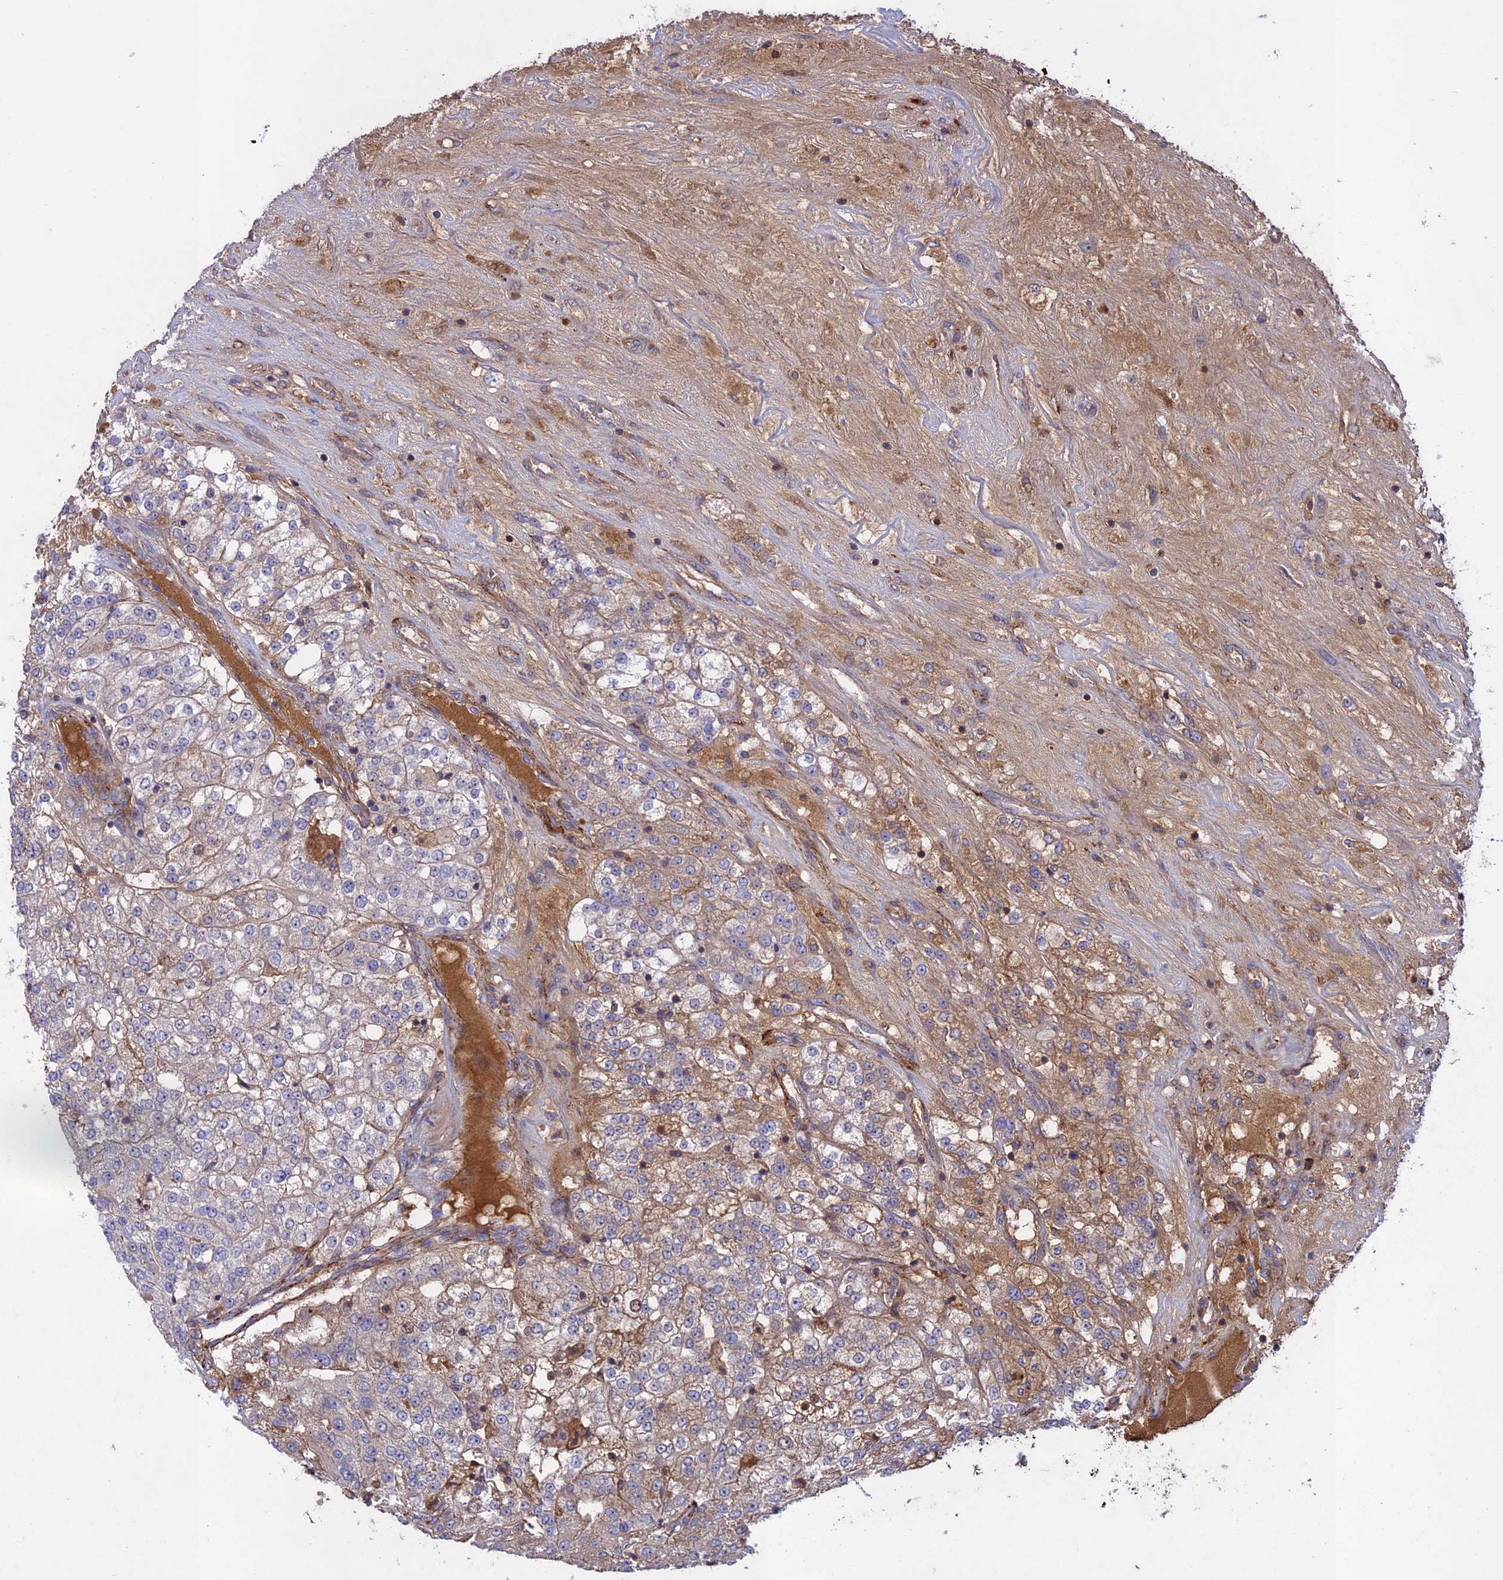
{"staining": {"intensity": "moderate", "quantity": "<25%", "location": "cytoplasmic/membranous"}, "tissue": "renal cancer", "cell_type": "Tumor cells", "image_type": "cancer", "snomed": [{"axis": "morphology", "description": "Adenocarcinoma, NOS"}, {"axis": "topography", "description": "Kidney"}], "caption": "Adenocarcinoma (renal) tissue reveals moderate cytoplasmic/membranous positivity in approximately <25% of tumor cells Nuclei are stained in blue.", "gene": "ADO", "patient": {"sex": "female", "age": 63}}